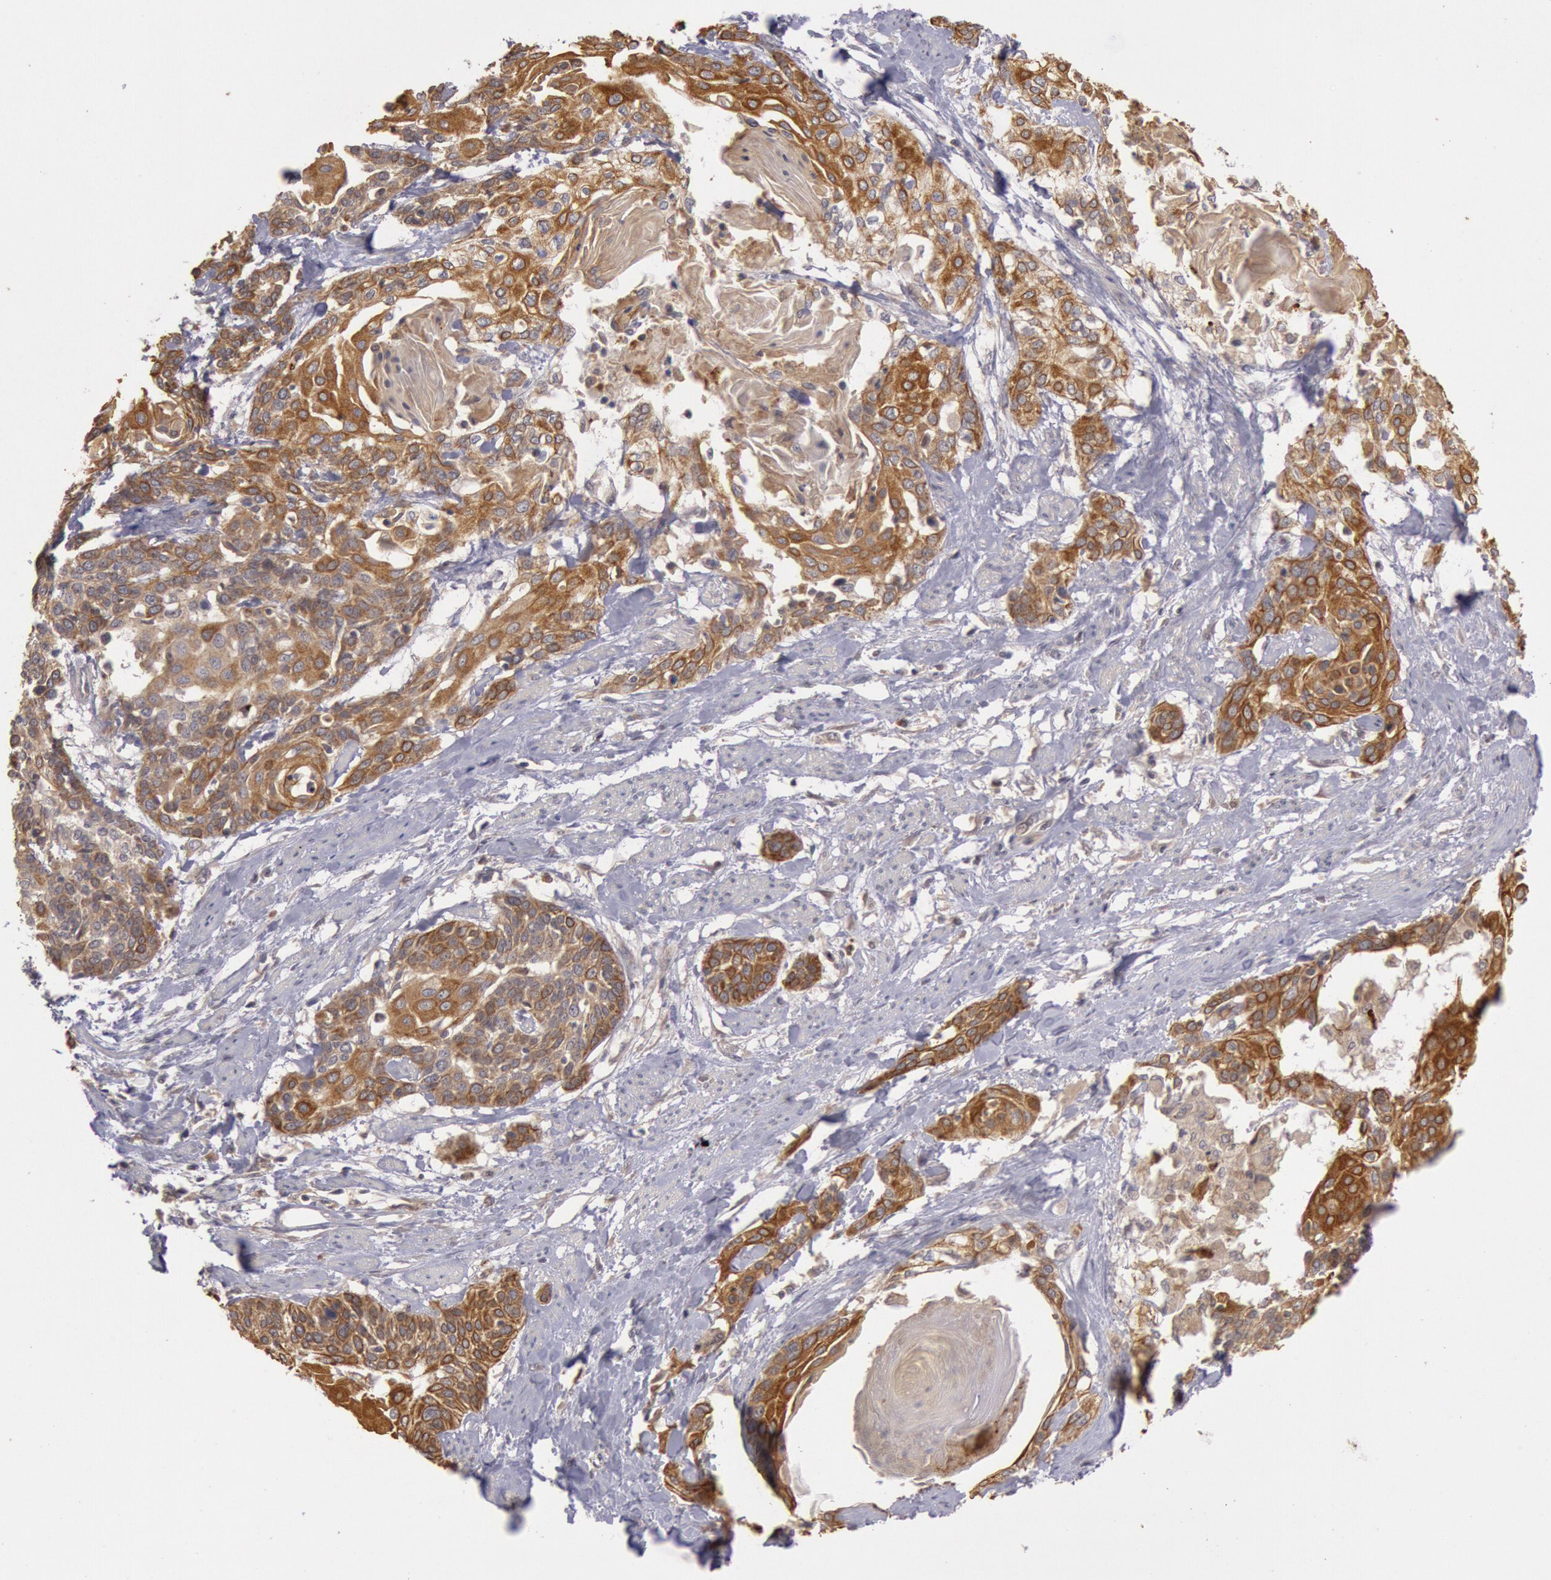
{"staining": {"intensity": "moderate", "quantity": ">75%", "location": "cytoplasmic/membranous"}, "tissue": "cervical cancer", "cell_type": "Tumor cells", "image_type": "cancer", "snomed": [{"axis": "morphology", "description": "Squamous cell carcinoma, NOS"}, {"axis": "topography", "description": "Cervix"}], "caption": "The immunohistochemical stain highlights moderate cytoplasmic/membranous staining in tumor cells of squamous cell carcinoma (cervical) tissue.", "gene": "PLA2G6", "patient": {"sex": "female", "age": 57}}